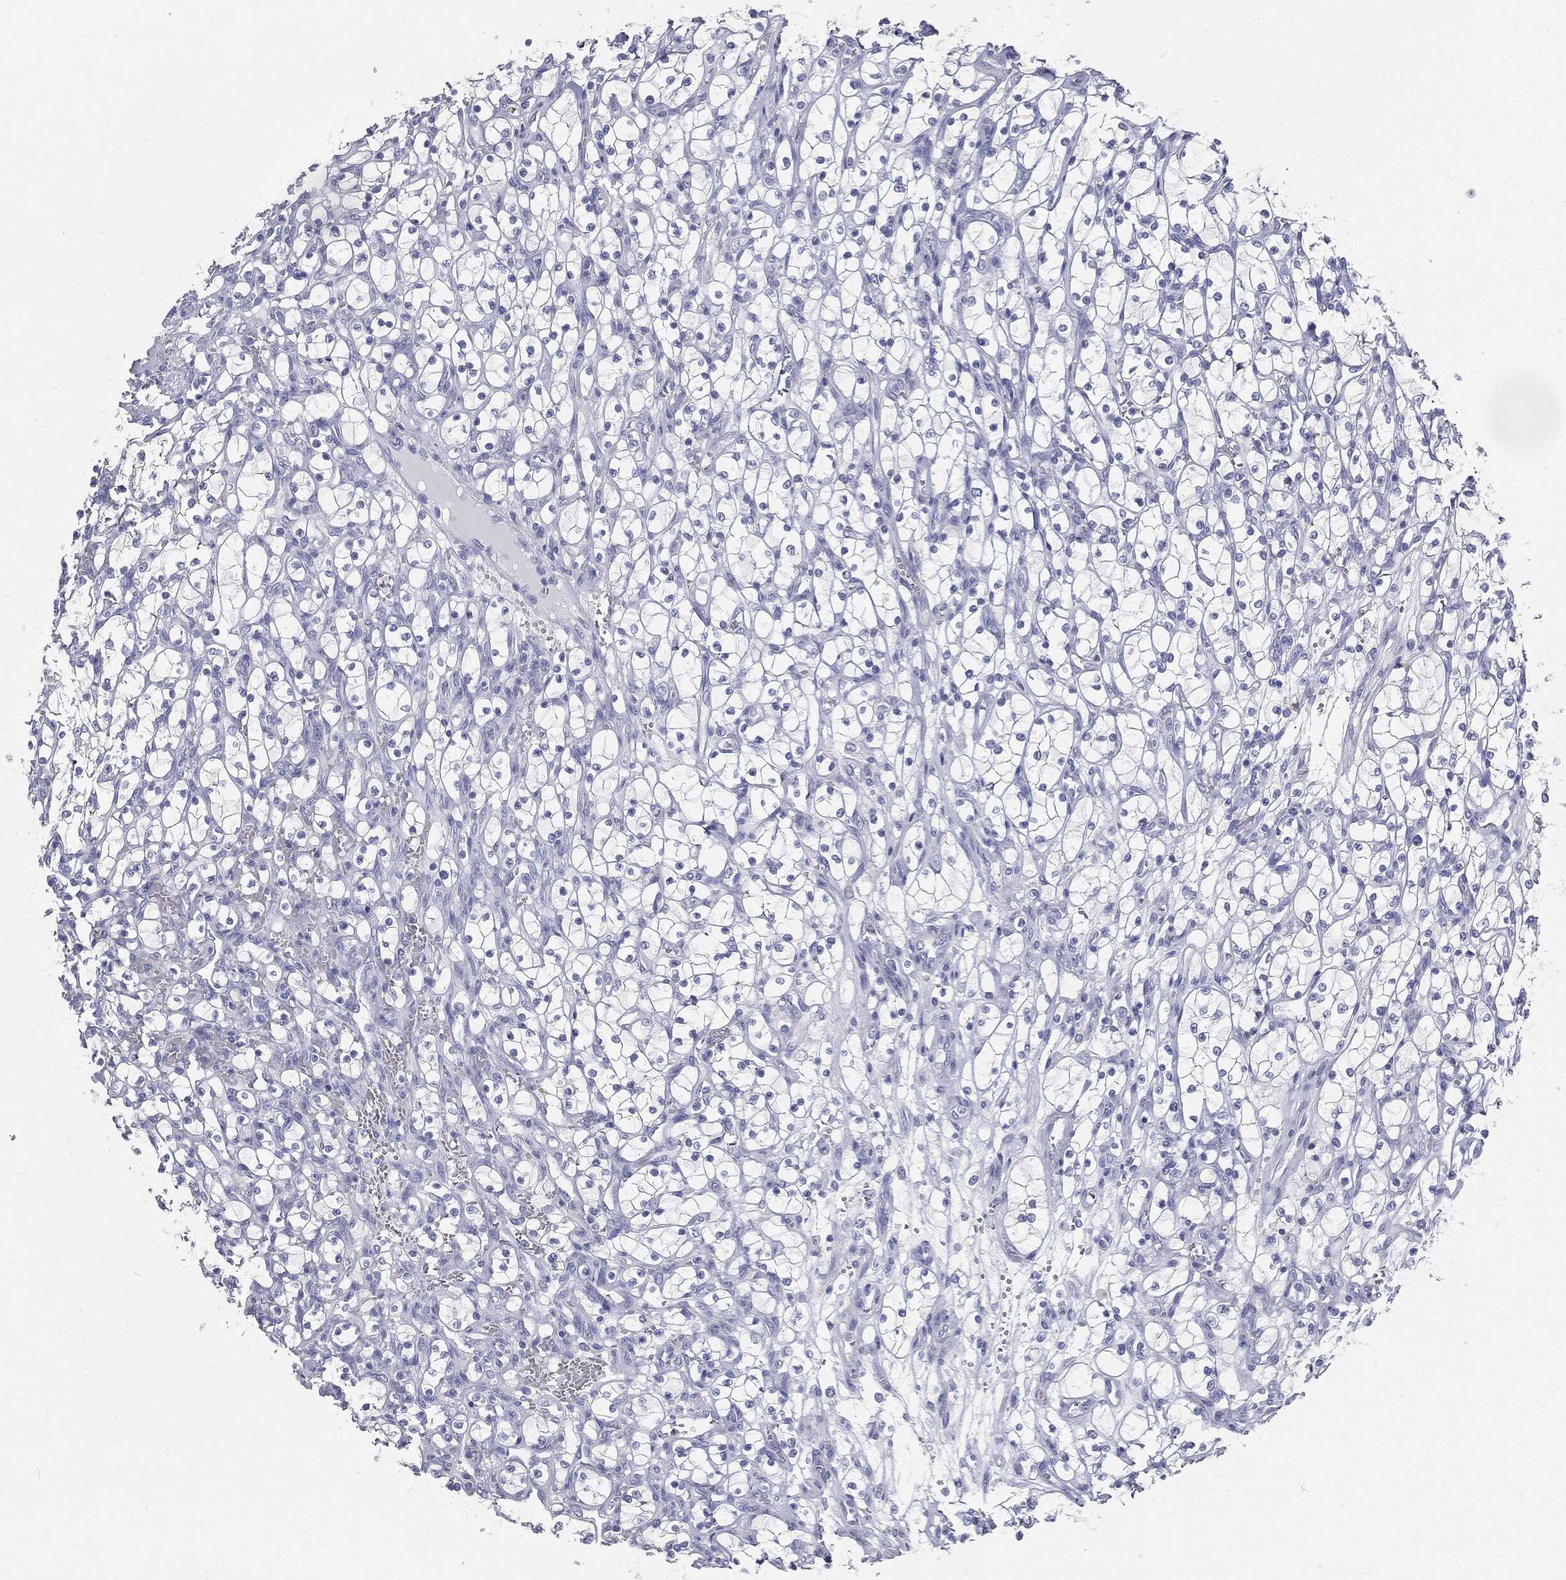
{"staining": {"intensity": "negative", "quantity": "none", "location": "none"}, "tissue": "renal cancer", "cell_type": "Tumor cells", "image_type": "cancer", "snomed": [{"axis": "morphology", "description": "Adenocarcinoma, NOS"}, {"axis": "topography", "description": "Kidney"}], "caption": "The histopathology image displays no significant expression in tumor cells of adenocarcinoma (renal). (DAB IHC visualized using brightfield microscopy, high magnification).", "gene": "CUZD1", "patient": {"sex": "female", "age": 69}}